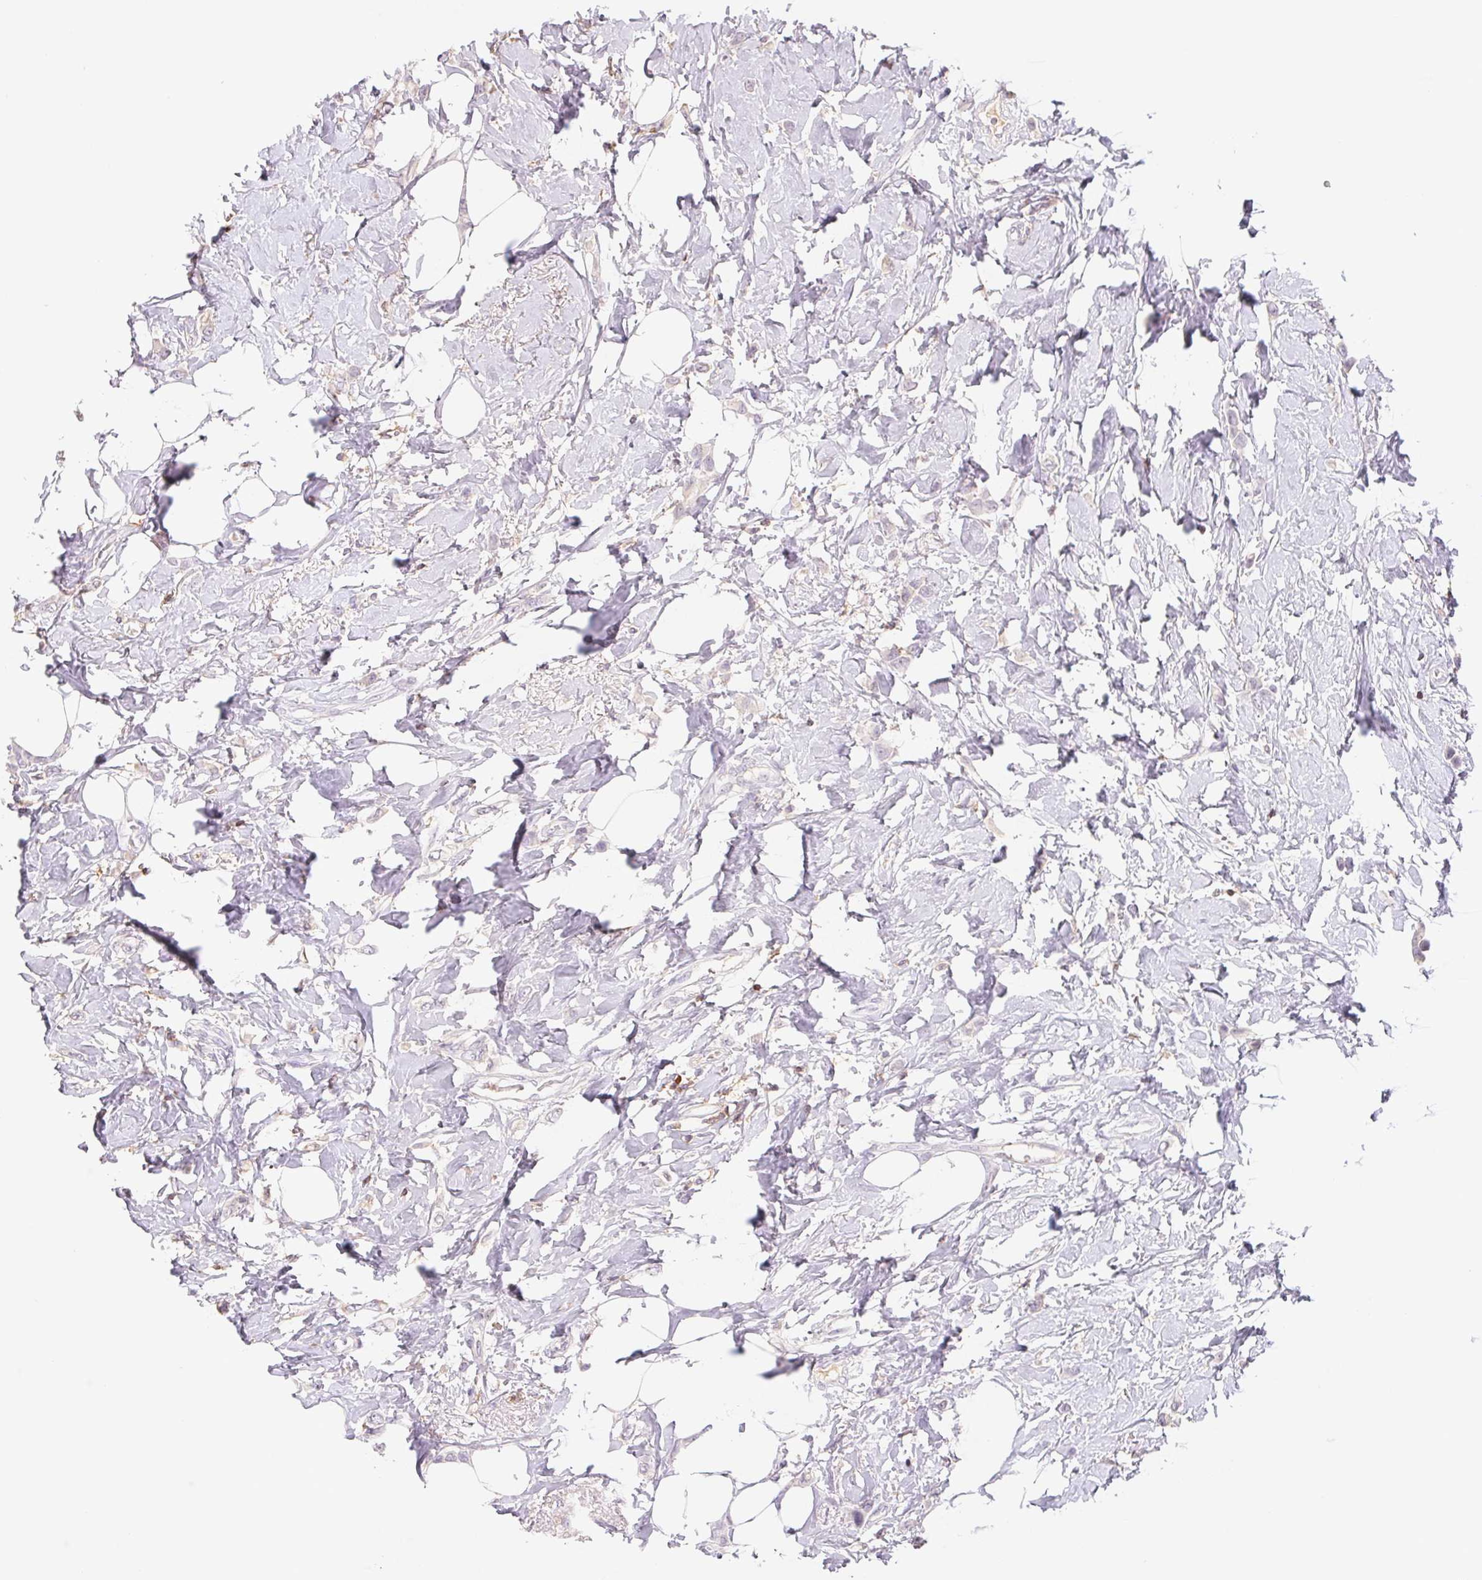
{"staining": {"intensity": "negative", "quantity": "none", "location": "none"}, "tissue": "breast cancer", "cell_type": "Tumor cells", "image_type": "cancer", "snomed": [{"axis": "morphology", "description": "Lobular carcinoma"}, {"axis": "topography", "description": "Breast"}], "caption": "An immunohistochemistry (IHC) photomicrograph of lobular carcinoma (breast) is shown. There is no staining in tumor cells of lobular carcinoma (breast).", "gene": "KIF26A", "patient": {"sex": "female", "age": 66}}